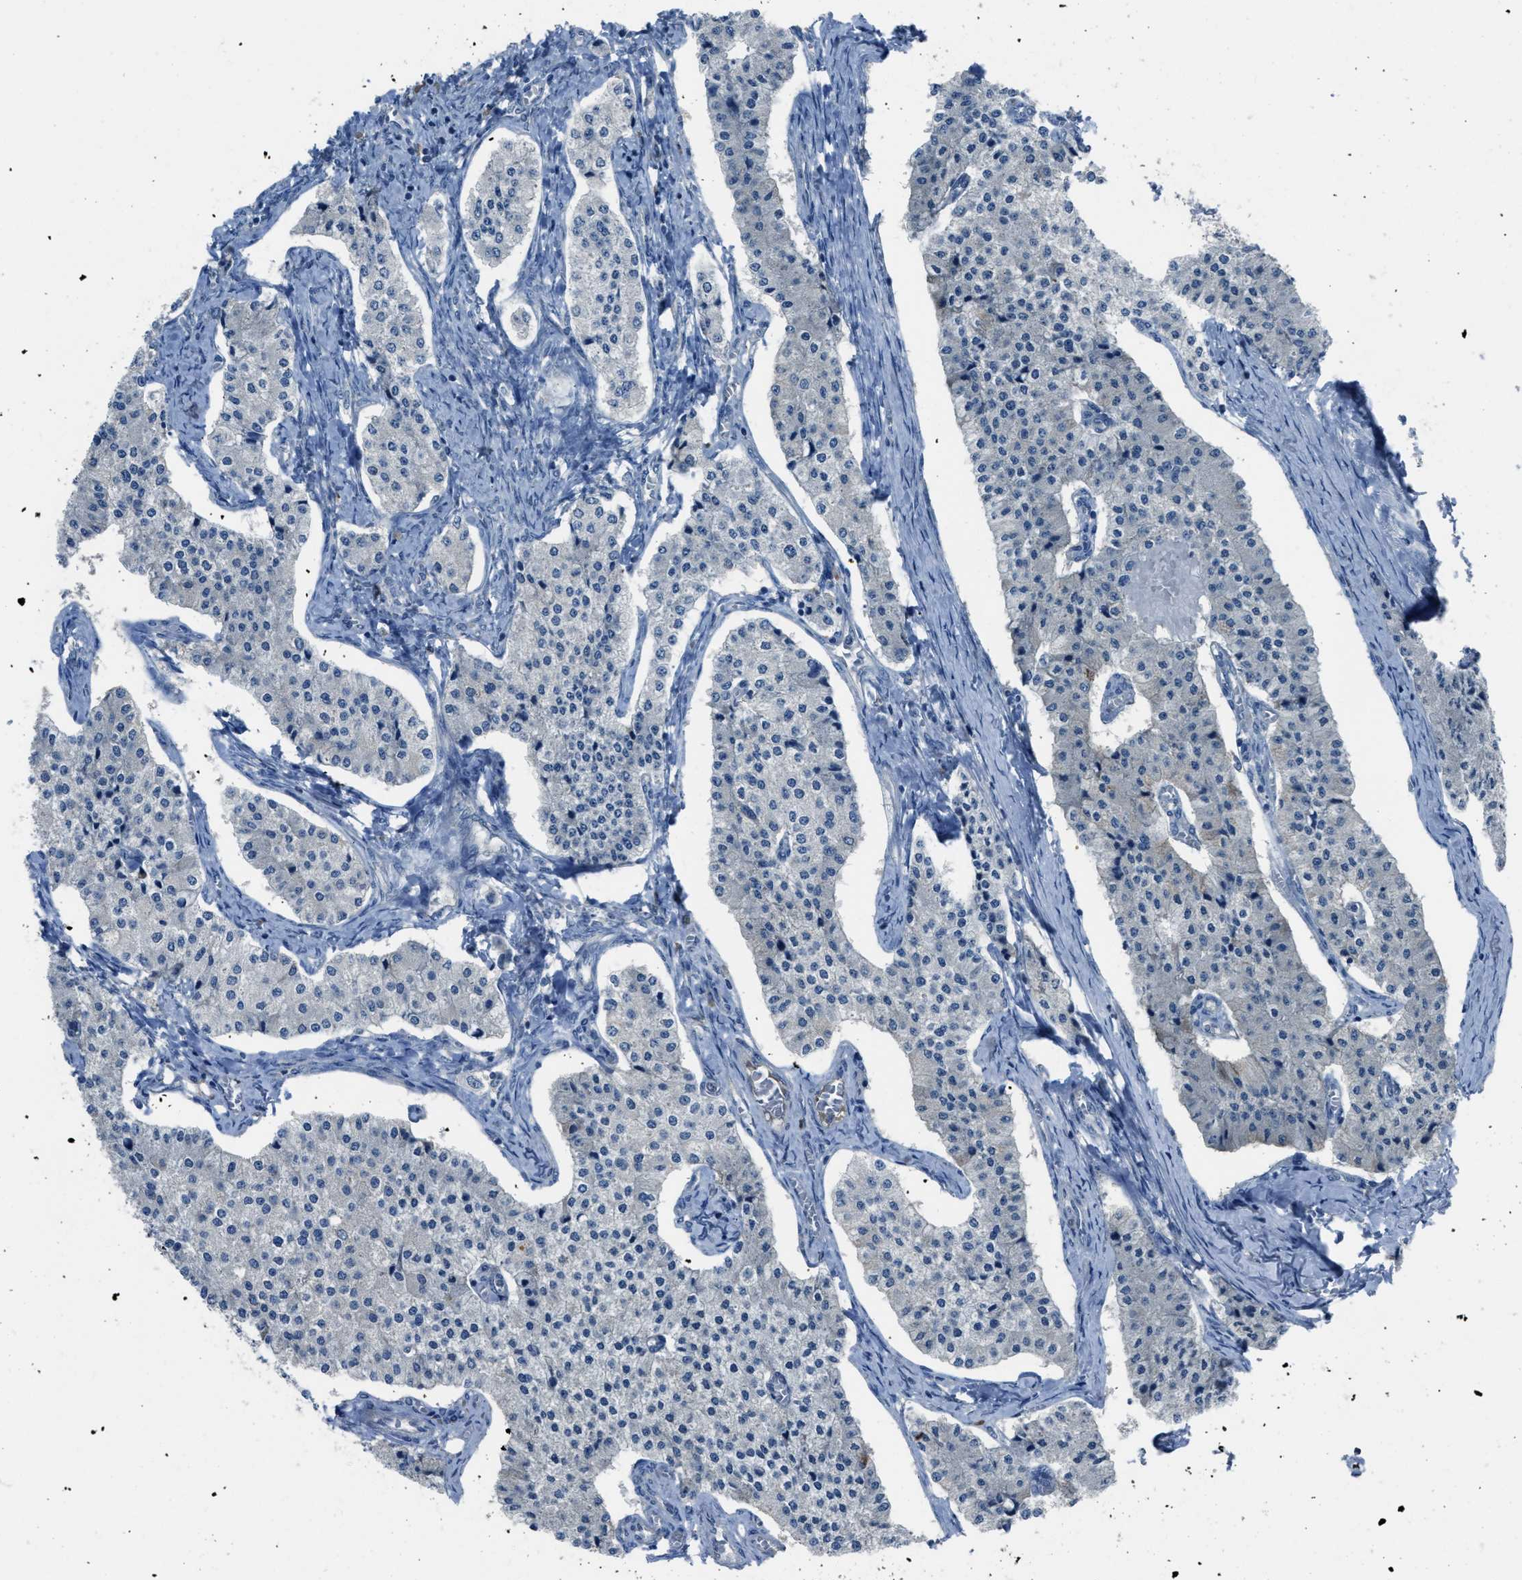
{"staining": {"intensity": "negative", "quantity": "none", "location": "none"}, "tissue": "carcinoid", "cell_type": "Tumor cells", "image_type": "cancer", "snomed": [{"axis": "morphology", "description": "Carcinoid, malignant, NOS"}, {"axis": "topography", "description": "Colon"}], "caption": "Immunohistochemical staining of human carcinoid exhibits no significant expression in tumor cells. The staining was performed using DAB (3,3'-diaminobenzidine) to visualize the protein expression in brown, while the nuclei were stained in blue with hematoxylin (Magnification: 20x).", "gene": "MIS18A", "patient": {"sex": "female", "age": 52}}